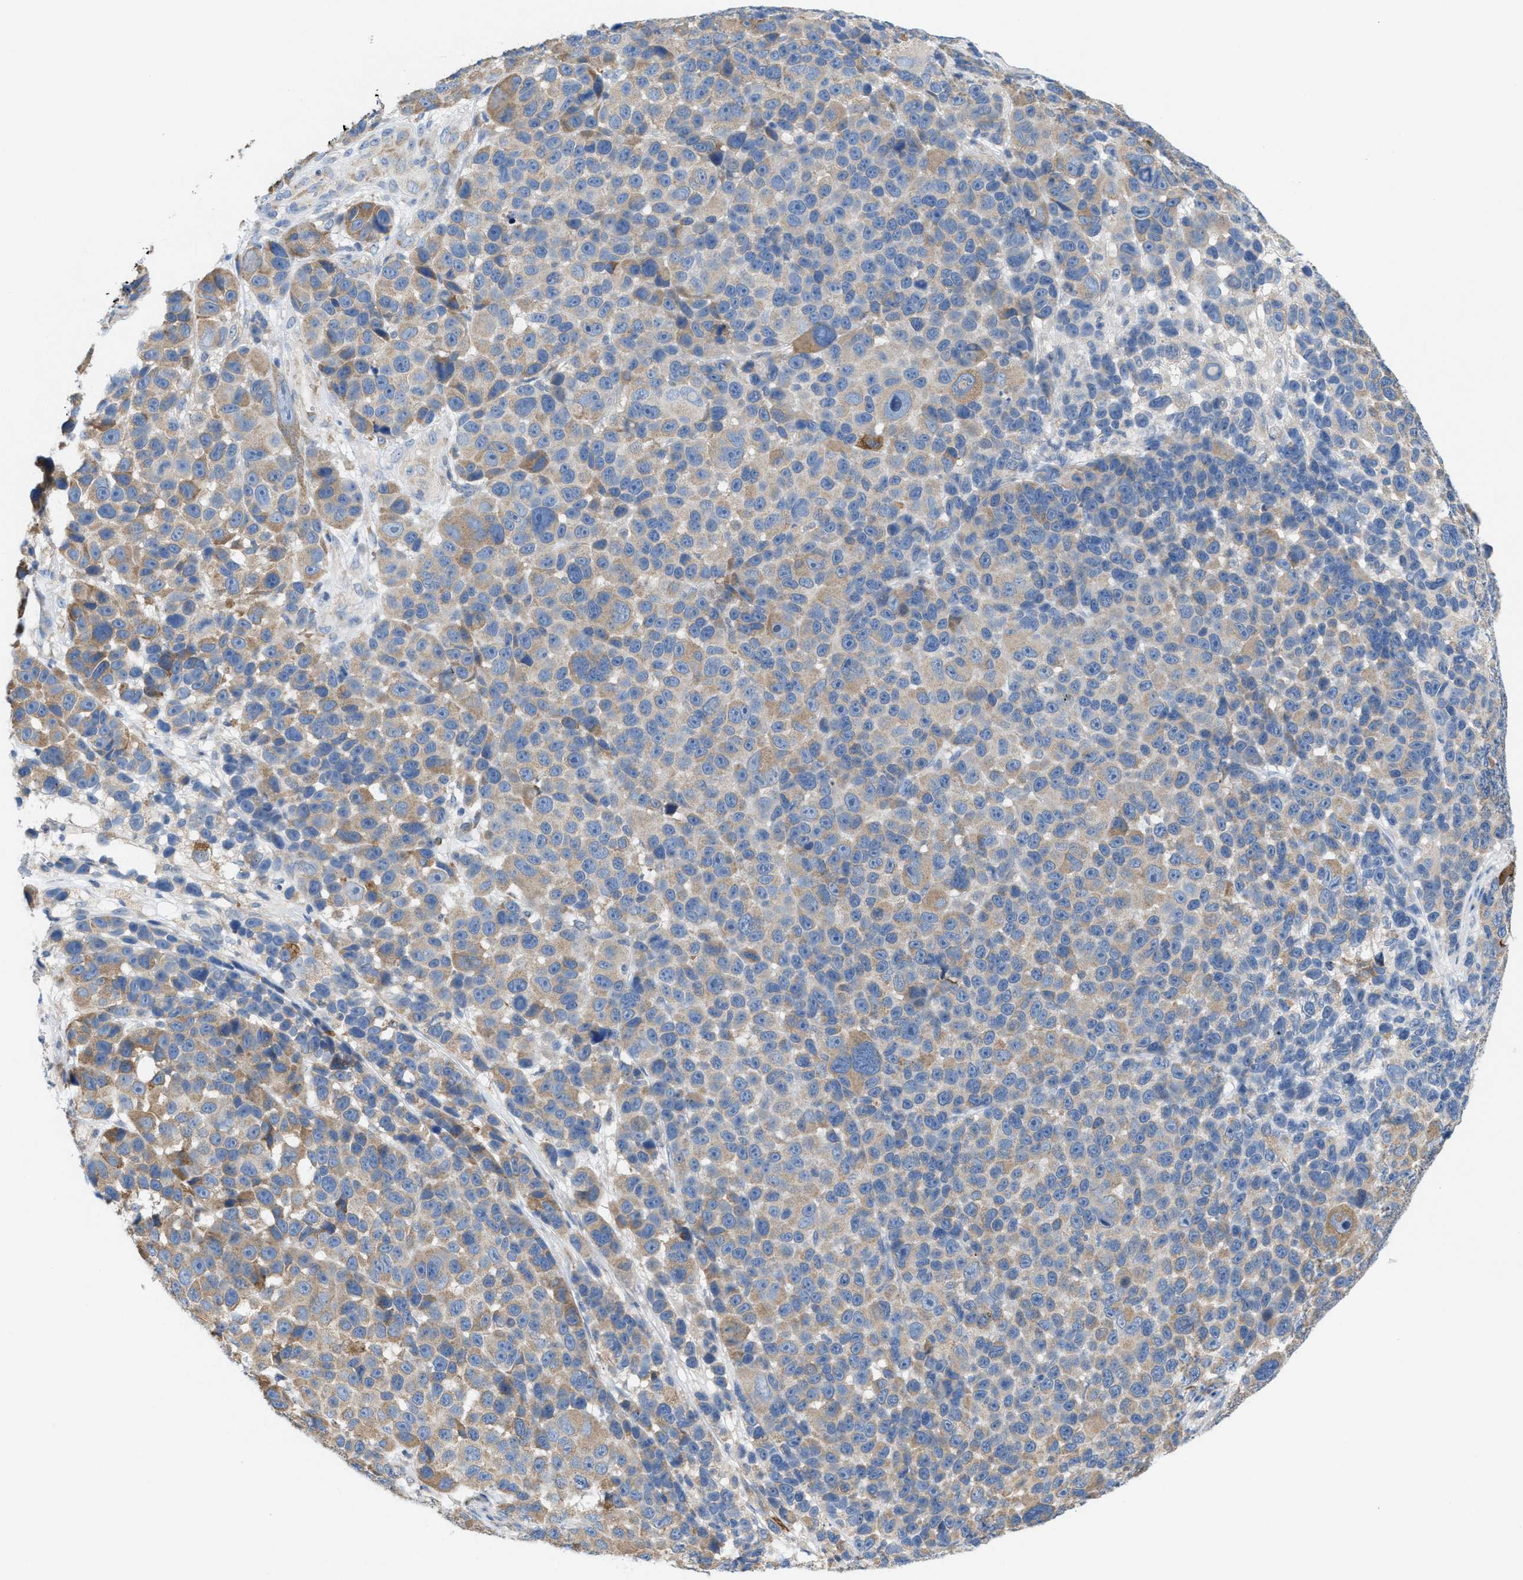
{"staining": {"intensity": "weak", "quantity": "25%-75%", "location": "cytoplasmic/membranous"}, "tissue": "melanoma", "cell_type": "Tumor cells", "image_type": "cancer", "snomed": [{"axis": "morphology", "description": "Malignant melanoma, NOS"}, {"axis": "topography", "description": "Skin"}], "caption": "The image displays a brown stain indicating the presence of a protein in the cytoplasmic/membranous of tumor cells in melanoma.", "gene": "DYNC2I1", "patient": {"sex": "male", "age": 53}}